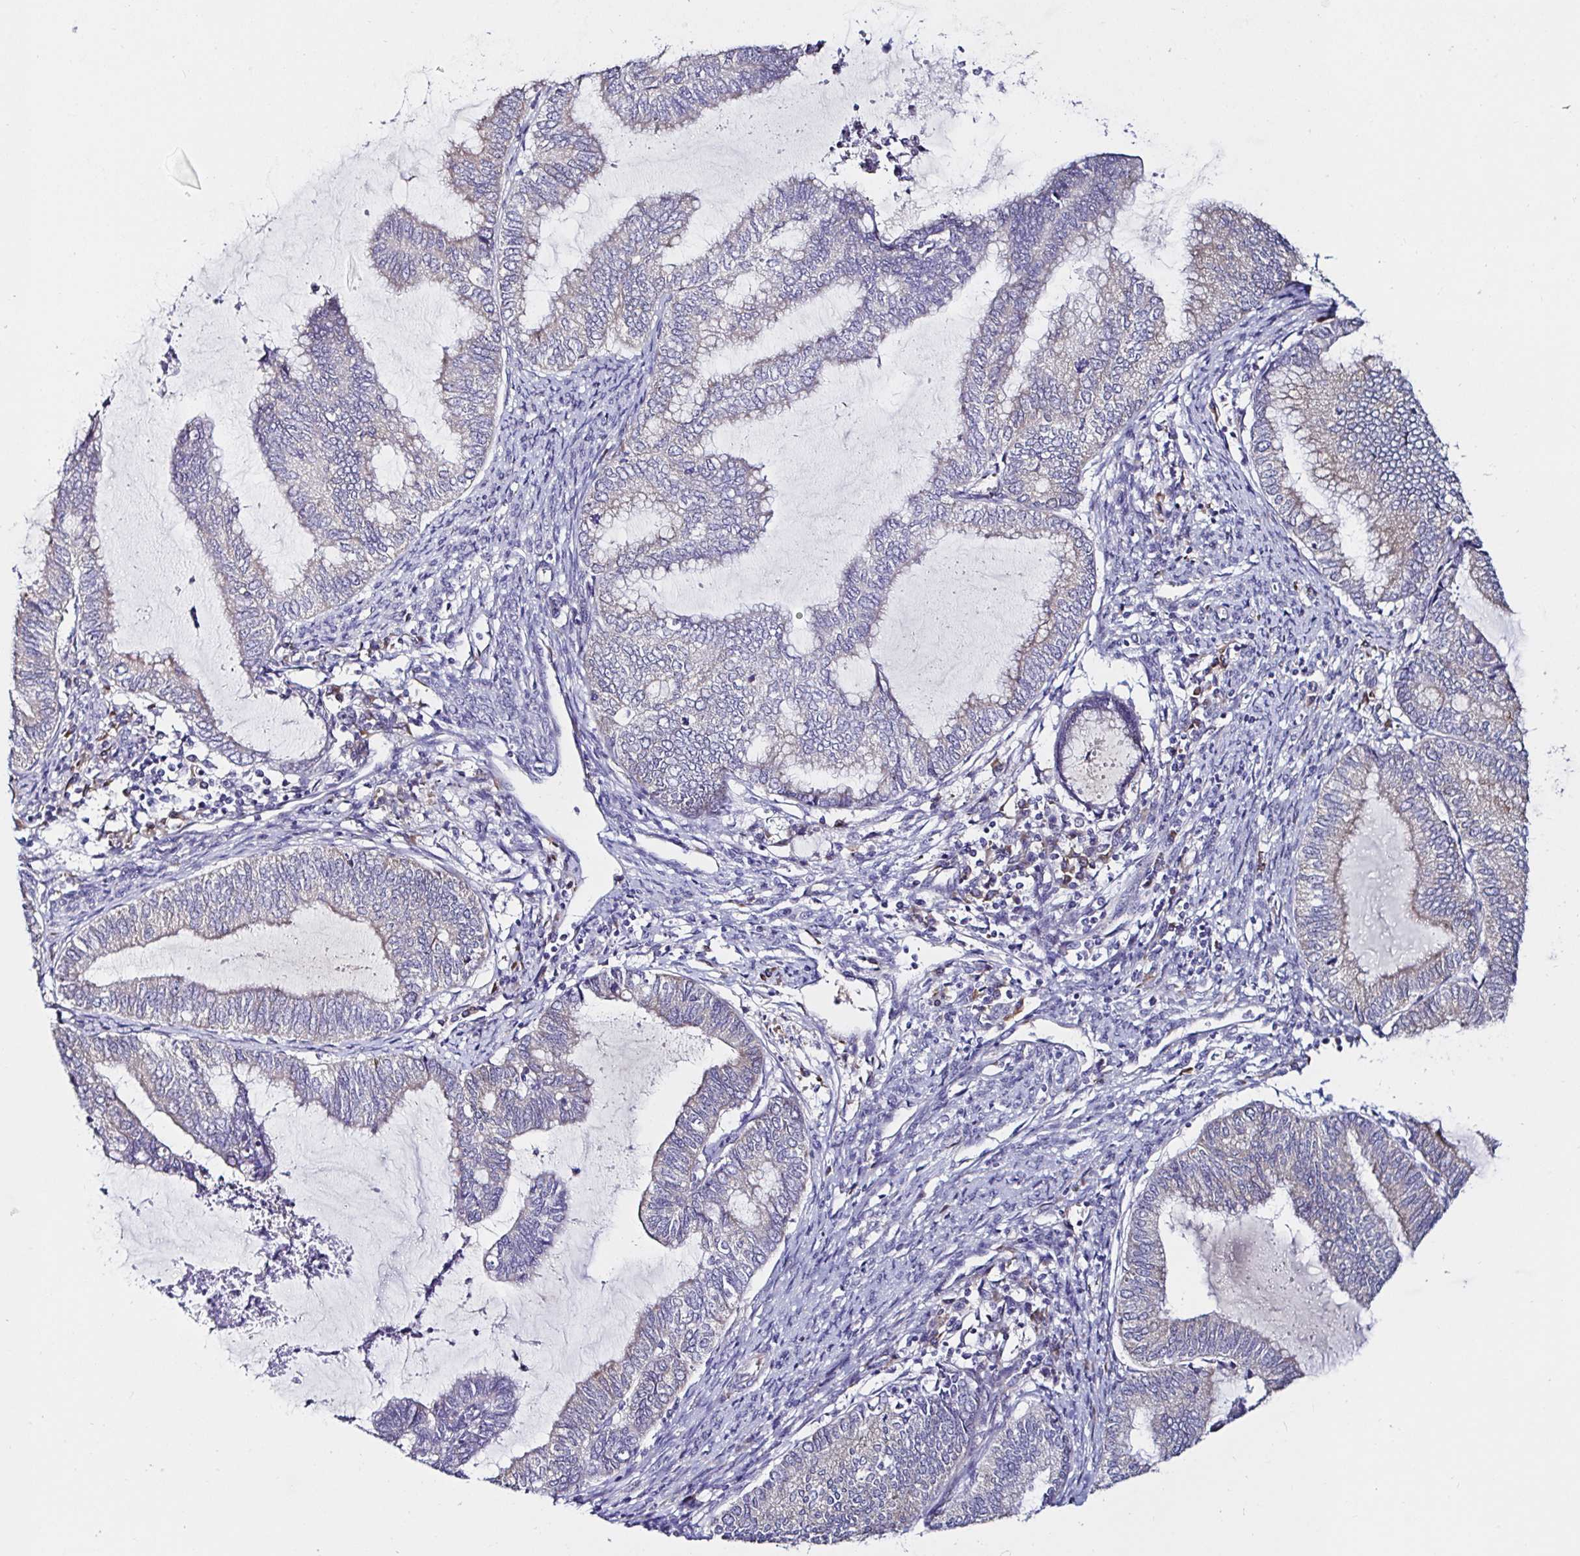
{"staining": {"intensity": "weak", "quantity": "<25%", "location": "cytoplasmic/membranous"}, "tissue": "endometrial cancer", "cell_type": "Tumor cells", "image_type": "cancer", "snomed": [{"axis": "morphology", "description": "Adenocarcinoma, NOS"}, {"axis": "topography", "description": "Endometrium"}], "caption": "Immunohistochemical staining of human endometrial cancer (adenocarcinoma) reveals no significant positivity in tumor cells.", "gene": "VSIG2", "patient": {"sex": "female", "age": 79}}